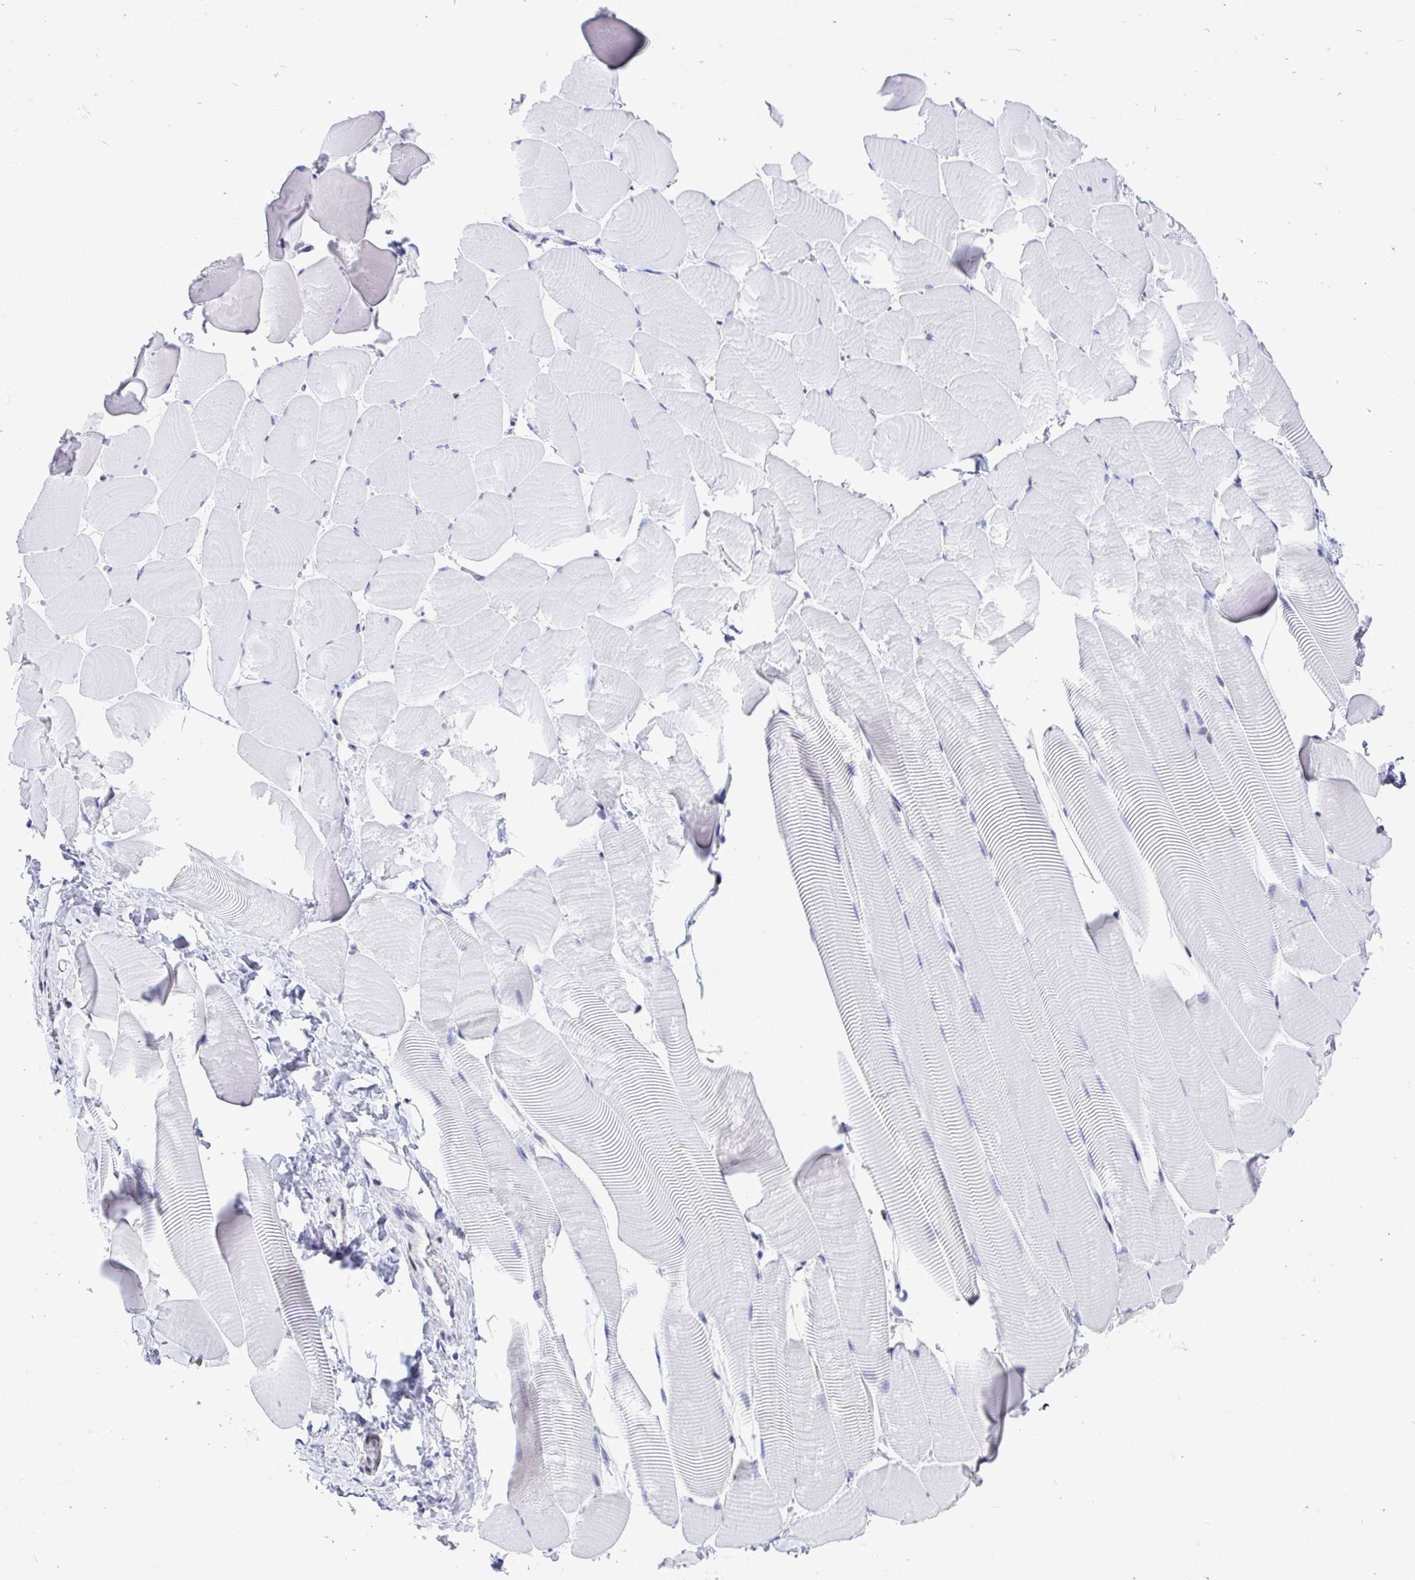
{"staining": {"intensity": "negative", "quantity": "none", "location": "none"}, "tissue": "skeletal muscle", "cell_type": "Myocytes", "image_type": "normal", "snomed": [{"axis": "morphology", "description": "Normal tissue, NOS"}, {"axis": "topography", "description": "Skeletal muscle"}], "caption": "The image displays no significant positivity in myocytes of skeletal muscle. The staining was performed using DAB (3,3'-diaminobenzidine) to visualize the protein expression in brown, while the nuclei were stained in blue with hematoxylin (Magnification: 20x).", "gene": "RBPMS", "patient": {"sex": "male", "age": 25}}